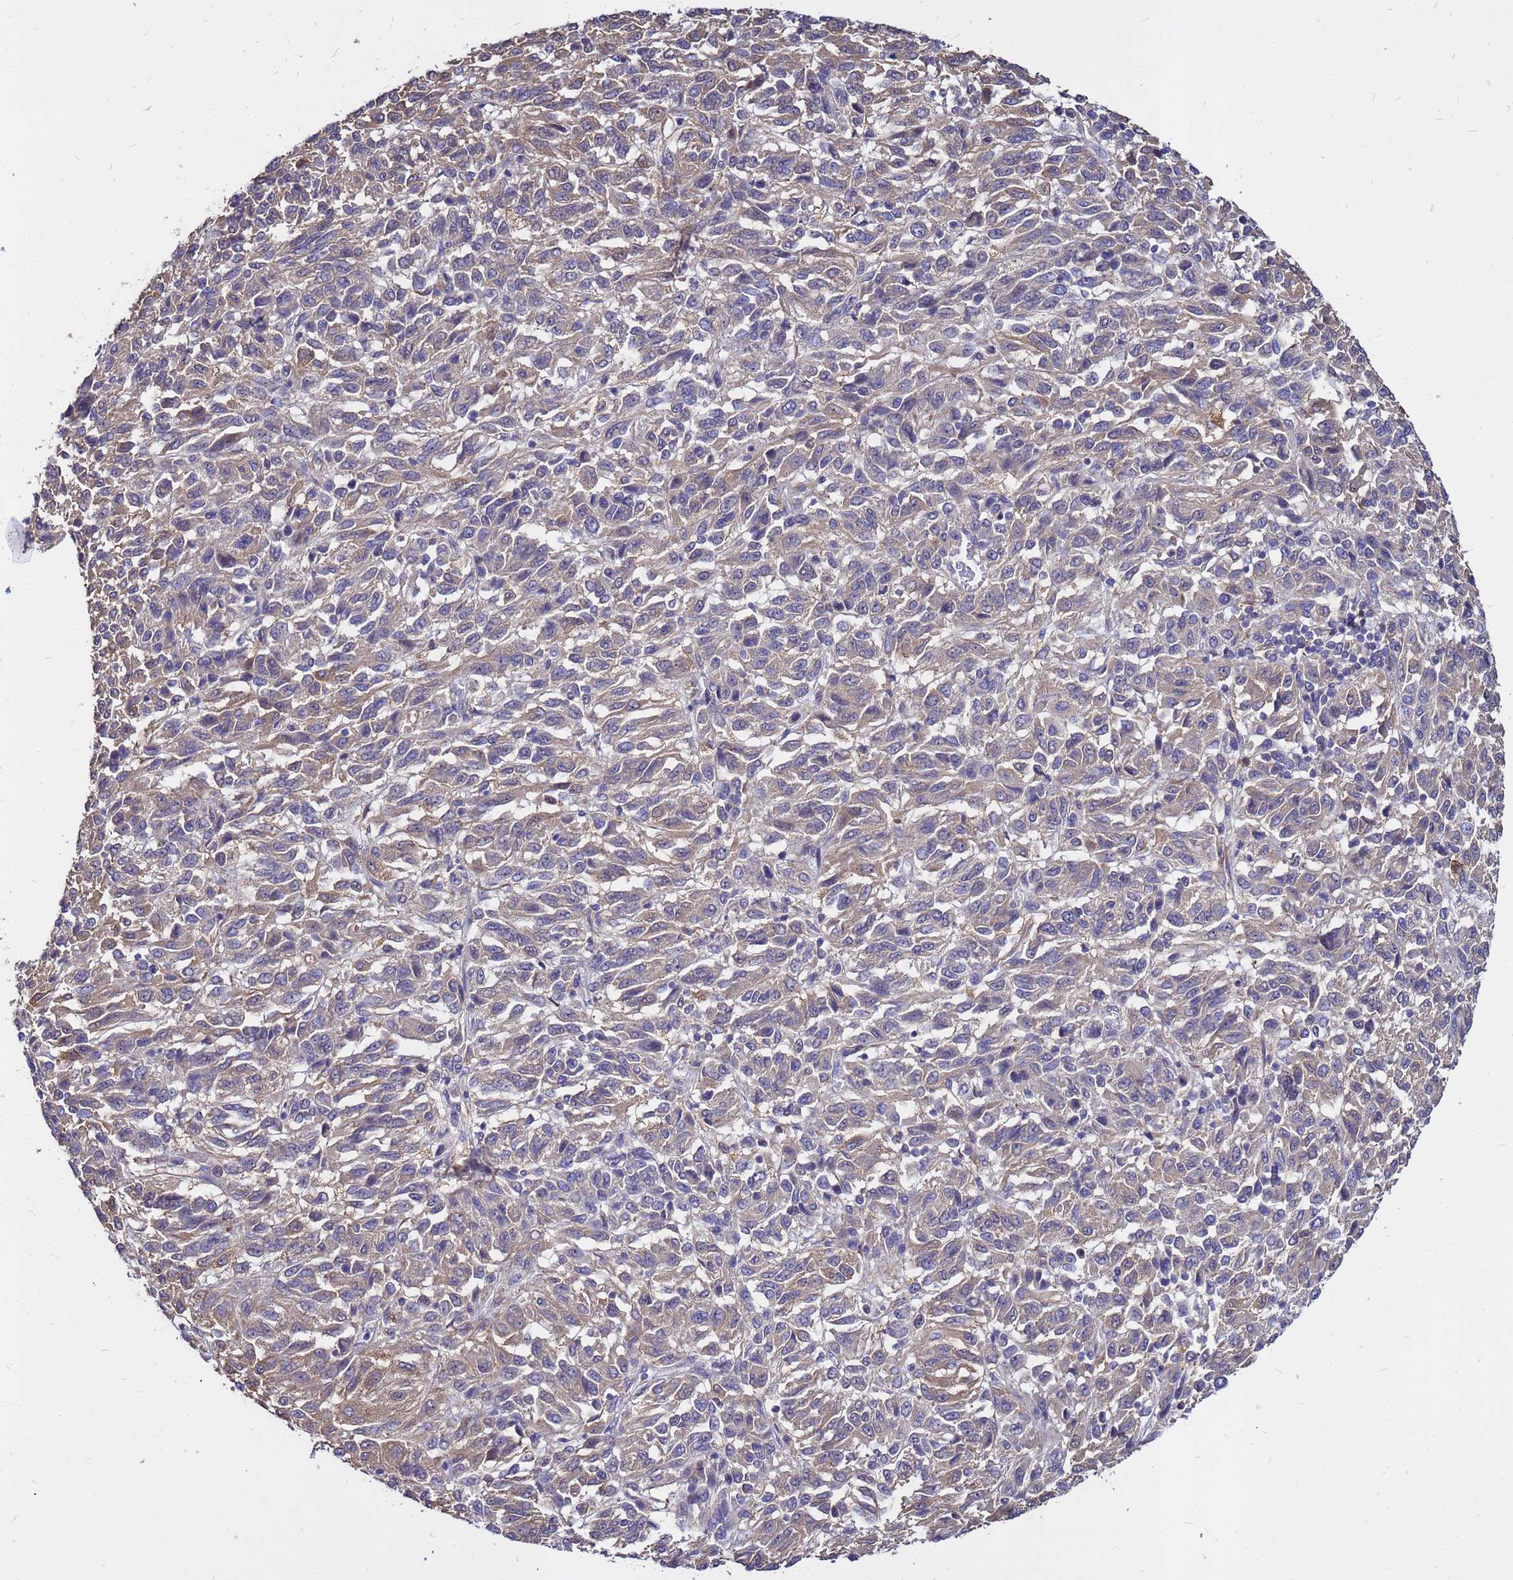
{"staining": {"intensity": "weak", "quantity": "25%-75%", "location": "cytoplasmic/membranous"}, "tissue": "melanoma", "cell_type": "Tumor cells", "image_type": "cancer", "snomed": [{"axis": "morphology", "description": "Malignant melanoma, Metastatic site"}, {"axis": "topography", "description": "Lung"}], "caption": "IHC staining of melanoma, which exhibits low levels of weak cytoplasmic/membranous positivity in approximately 25%-75% of tumor cells indicating weak cytoplasmic/membranous protein expression. The staining was performed using DAB (3,3'-diaminobenzidine) (brown) for protein detection and nuclei were counterstained in hematoxylin (blue).", "gene": "MOB2", "patient": {"sex": "male", "age": 64}}